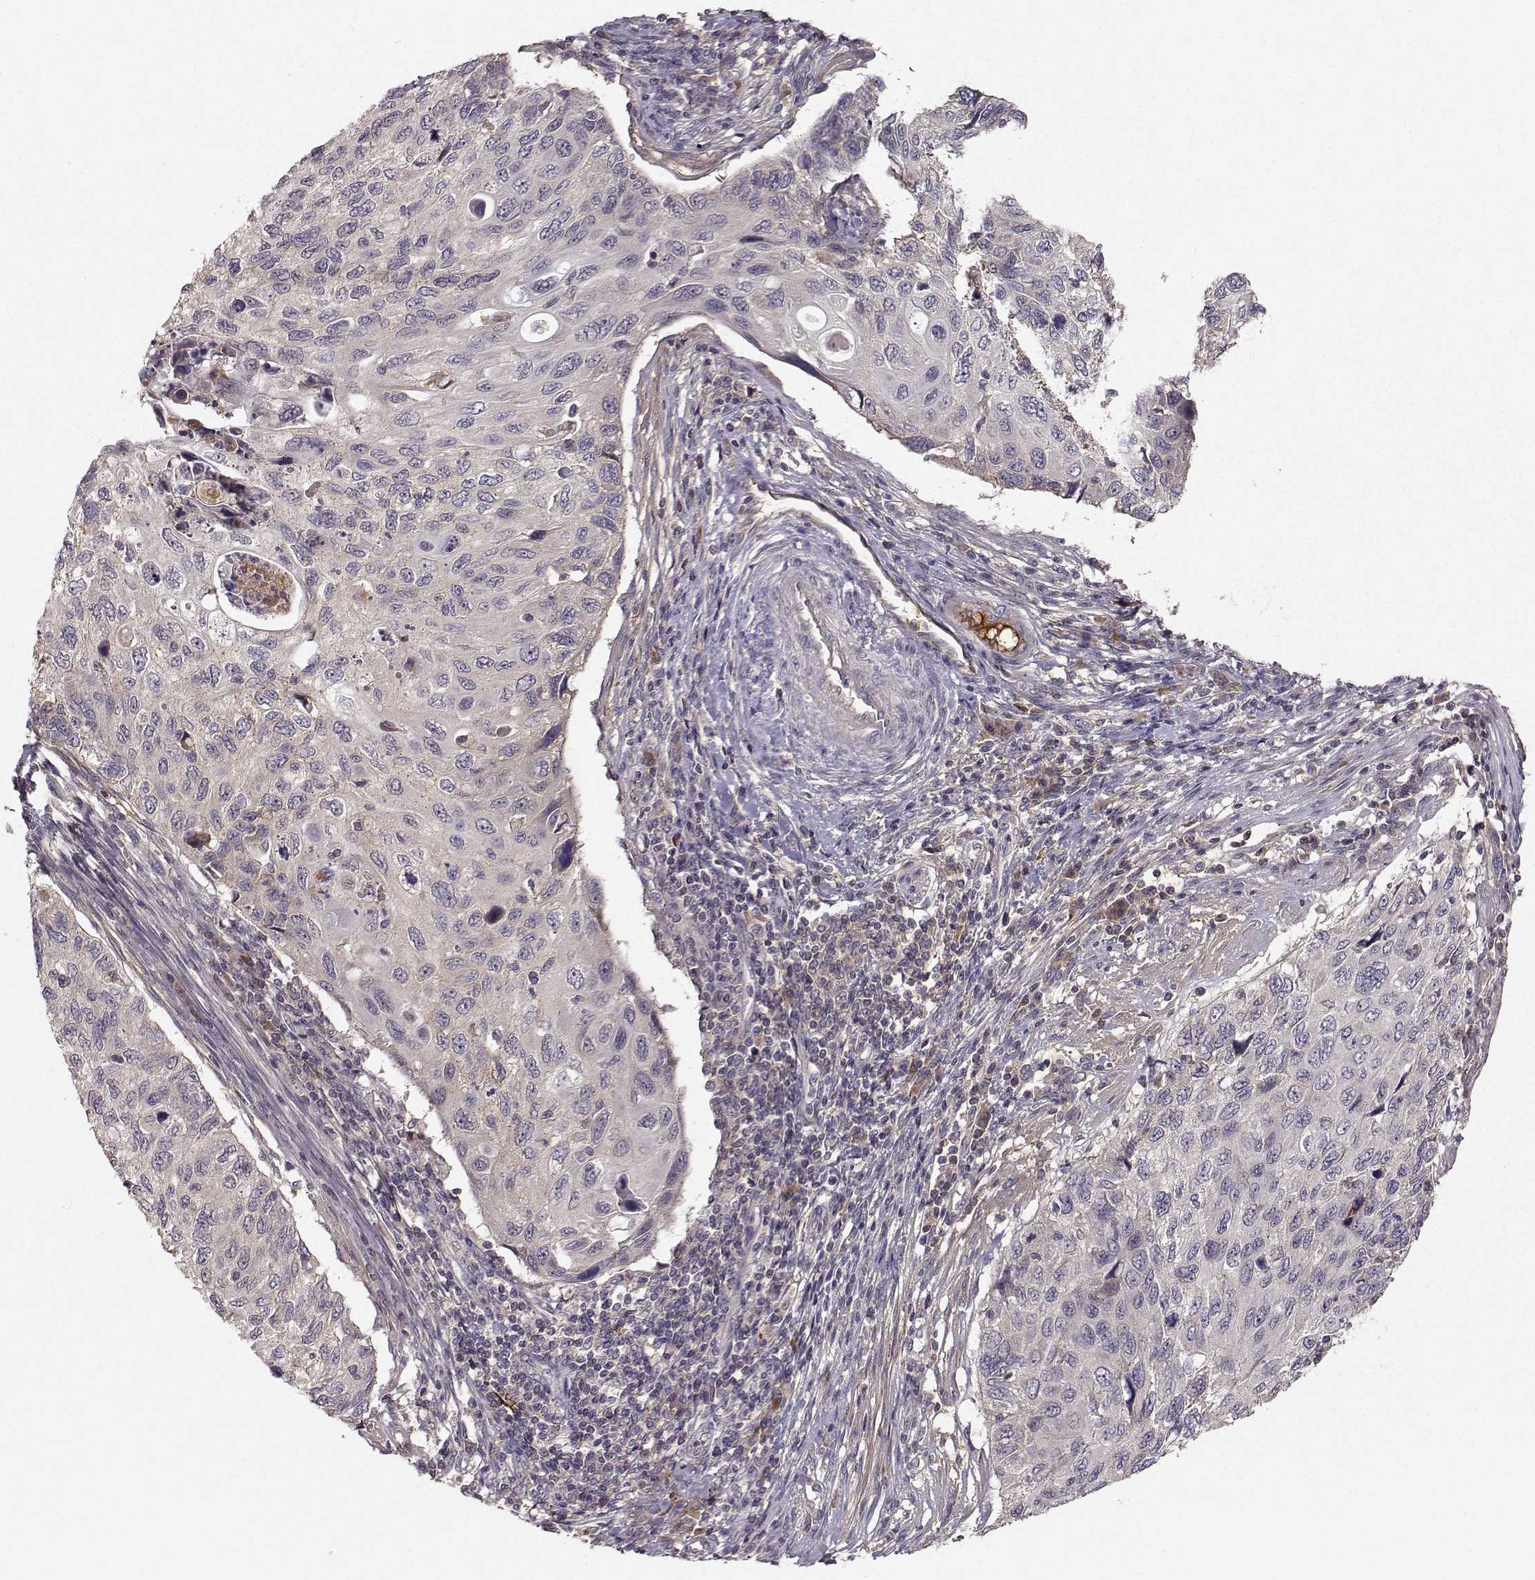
{"staining": {"intensity": "negative", "quantity": "none", "location": "none"}, "tissue": "cervical cancer", "cell_type": "Tumor cells", "image_type": "cancer", "snomed": [{"axis": "morphology", "description": "Squamous cell carcinoma, NOS"}, {"axis": "topography", "description": "Cervix"}], "caption": "Tumor cells show no significant protein staining in cervical cancer. The staining was performed using DAB to visualize the protein expression in brown, while the nuclei were stained in blue with hematoxylin (Magnification: 20x).", "gene": "WNT6", "patient": {"sex": "female", "age": 70}}